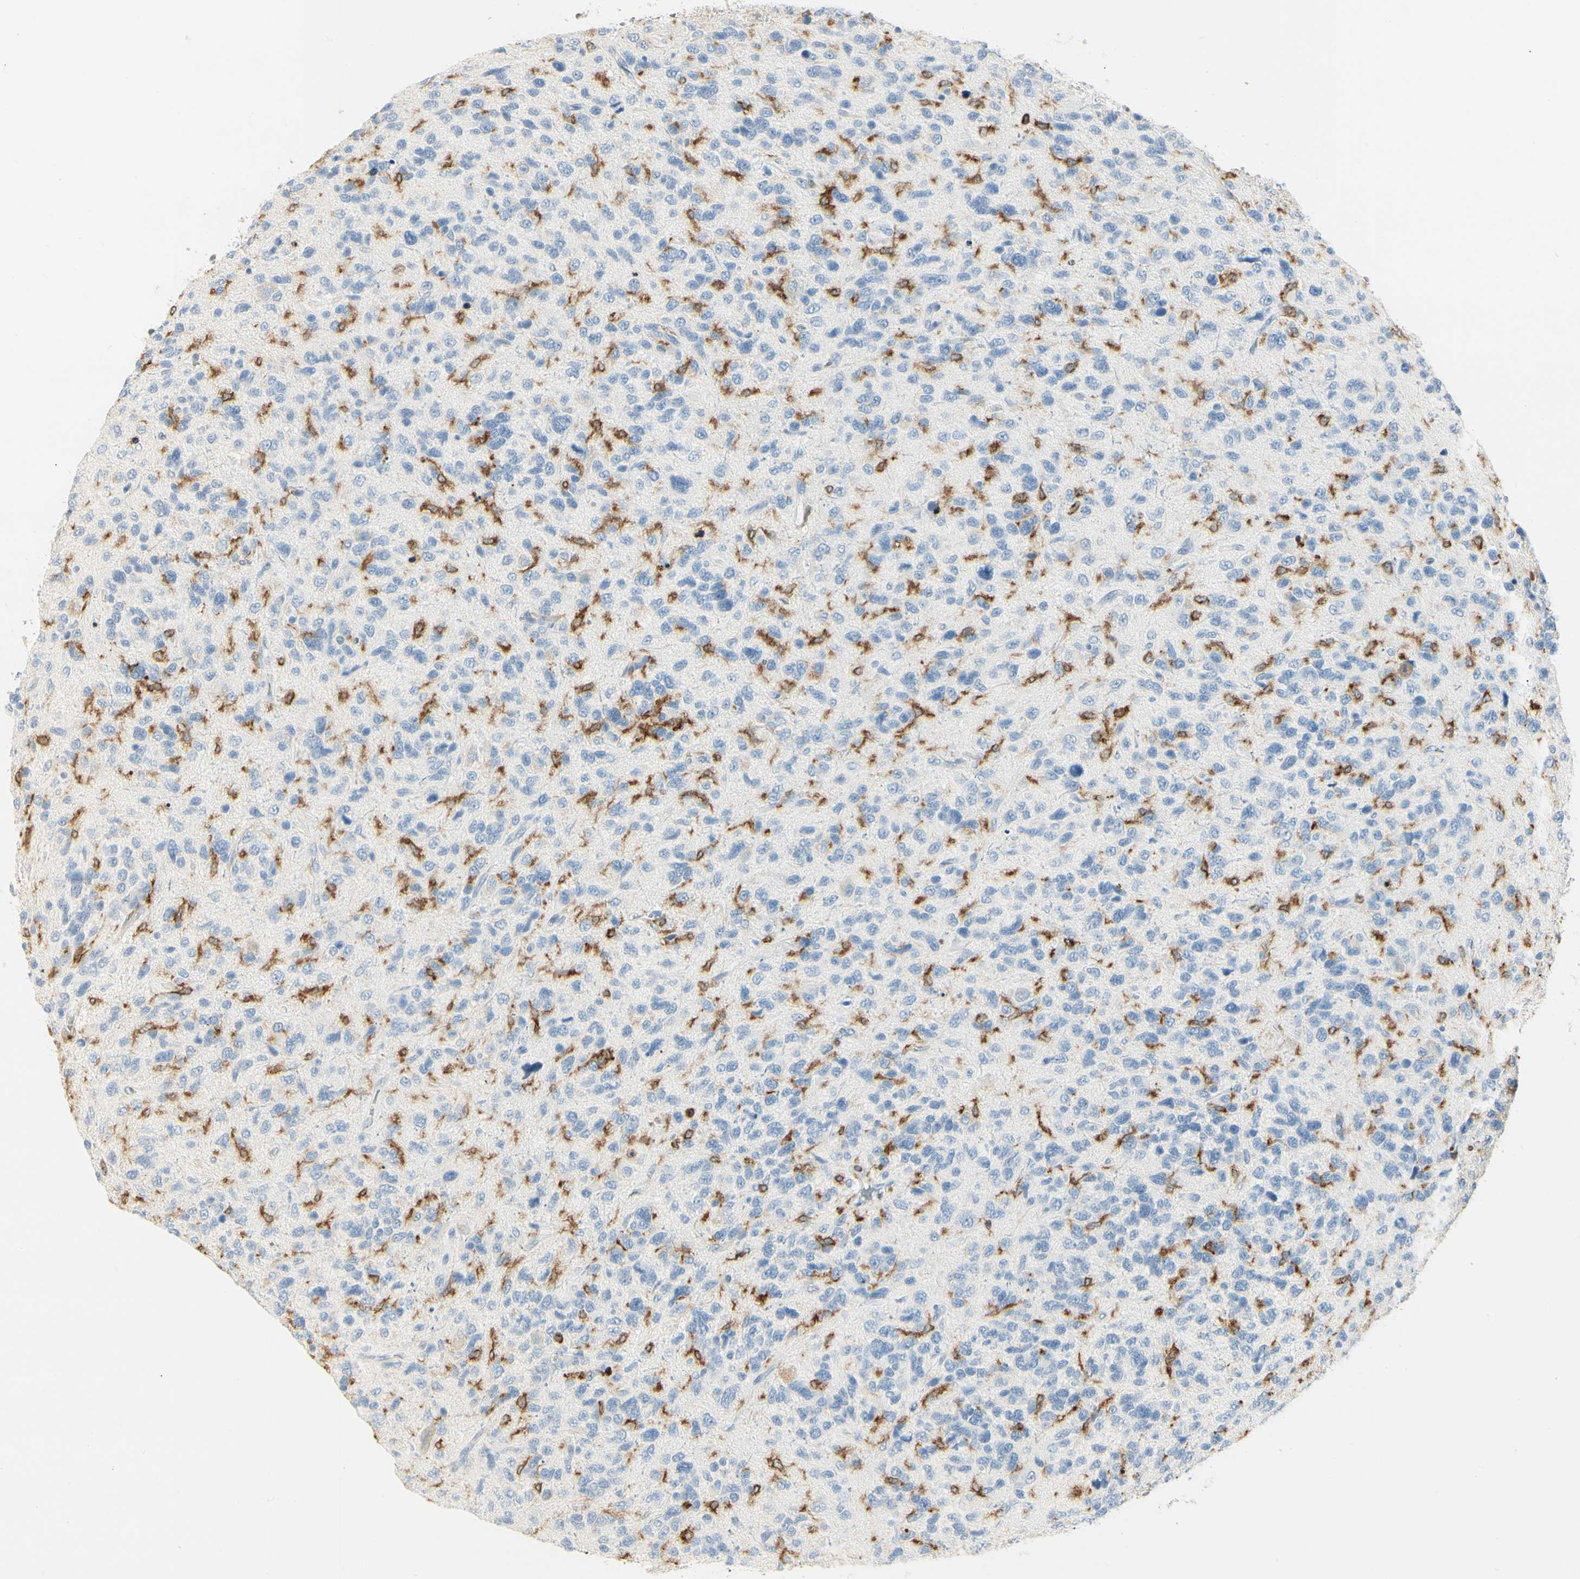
{"staining": {"intensity": "negative", "quantity": "none", "location": "none"}, "tissue": "glioma", "cell_type": "Tumor cells", "image_type": "cancer", "snomed": [{"axis": "morphology", "description": "Glioma, malignant, High grade"}, {"axis": "topography", "description": "Brain"}], "caption": "IHC of high-grade glioma (malignant) displays no staining in tumor cells.", "gene": "ITGB2", "patient": {"sex": "female", "age": 58}}